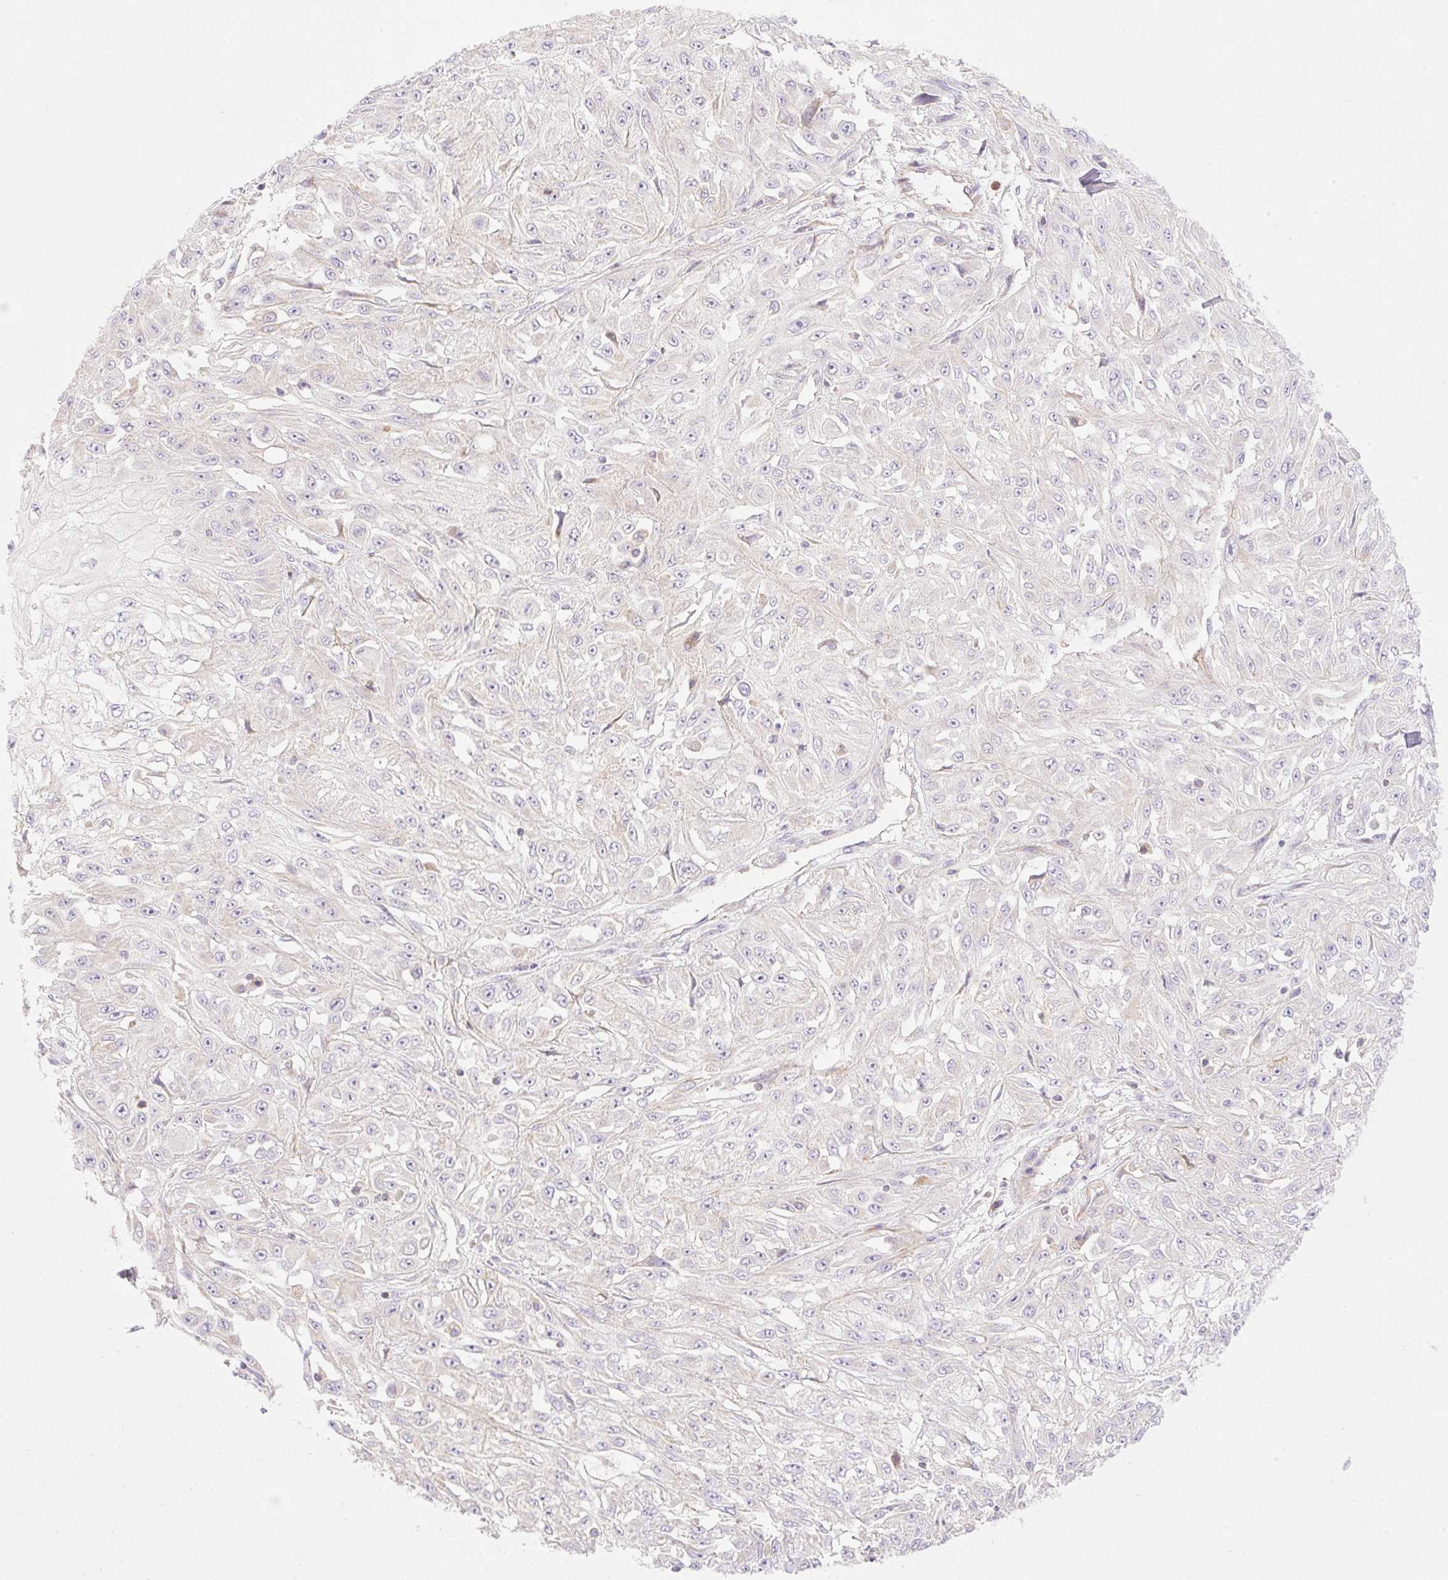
{"staining": {"intensity": "negative", "quantity": "none", "location": "none"}, "tissue": "skin cancer", "cell_type": "Tumor cells", "image_type": "cancer", "snomed": [{"axis": "morphology", "description": "Squamous cell carcinoma, NOS"}, {"axis": "morphology", "description": "Squamous cell carcinoma, metastatic, NOS"}, {"axis": "topography", "description": "Skin"}, {"axis": "topography", "description": "Lymph node"}], "caption": "IHC image of neoplastic tissue: skin cancer stained with DAB exhibits no significant protein positivity in tumor cells.", "gene": "VPS25", "patient": {"sex": "male", "age": 75}}